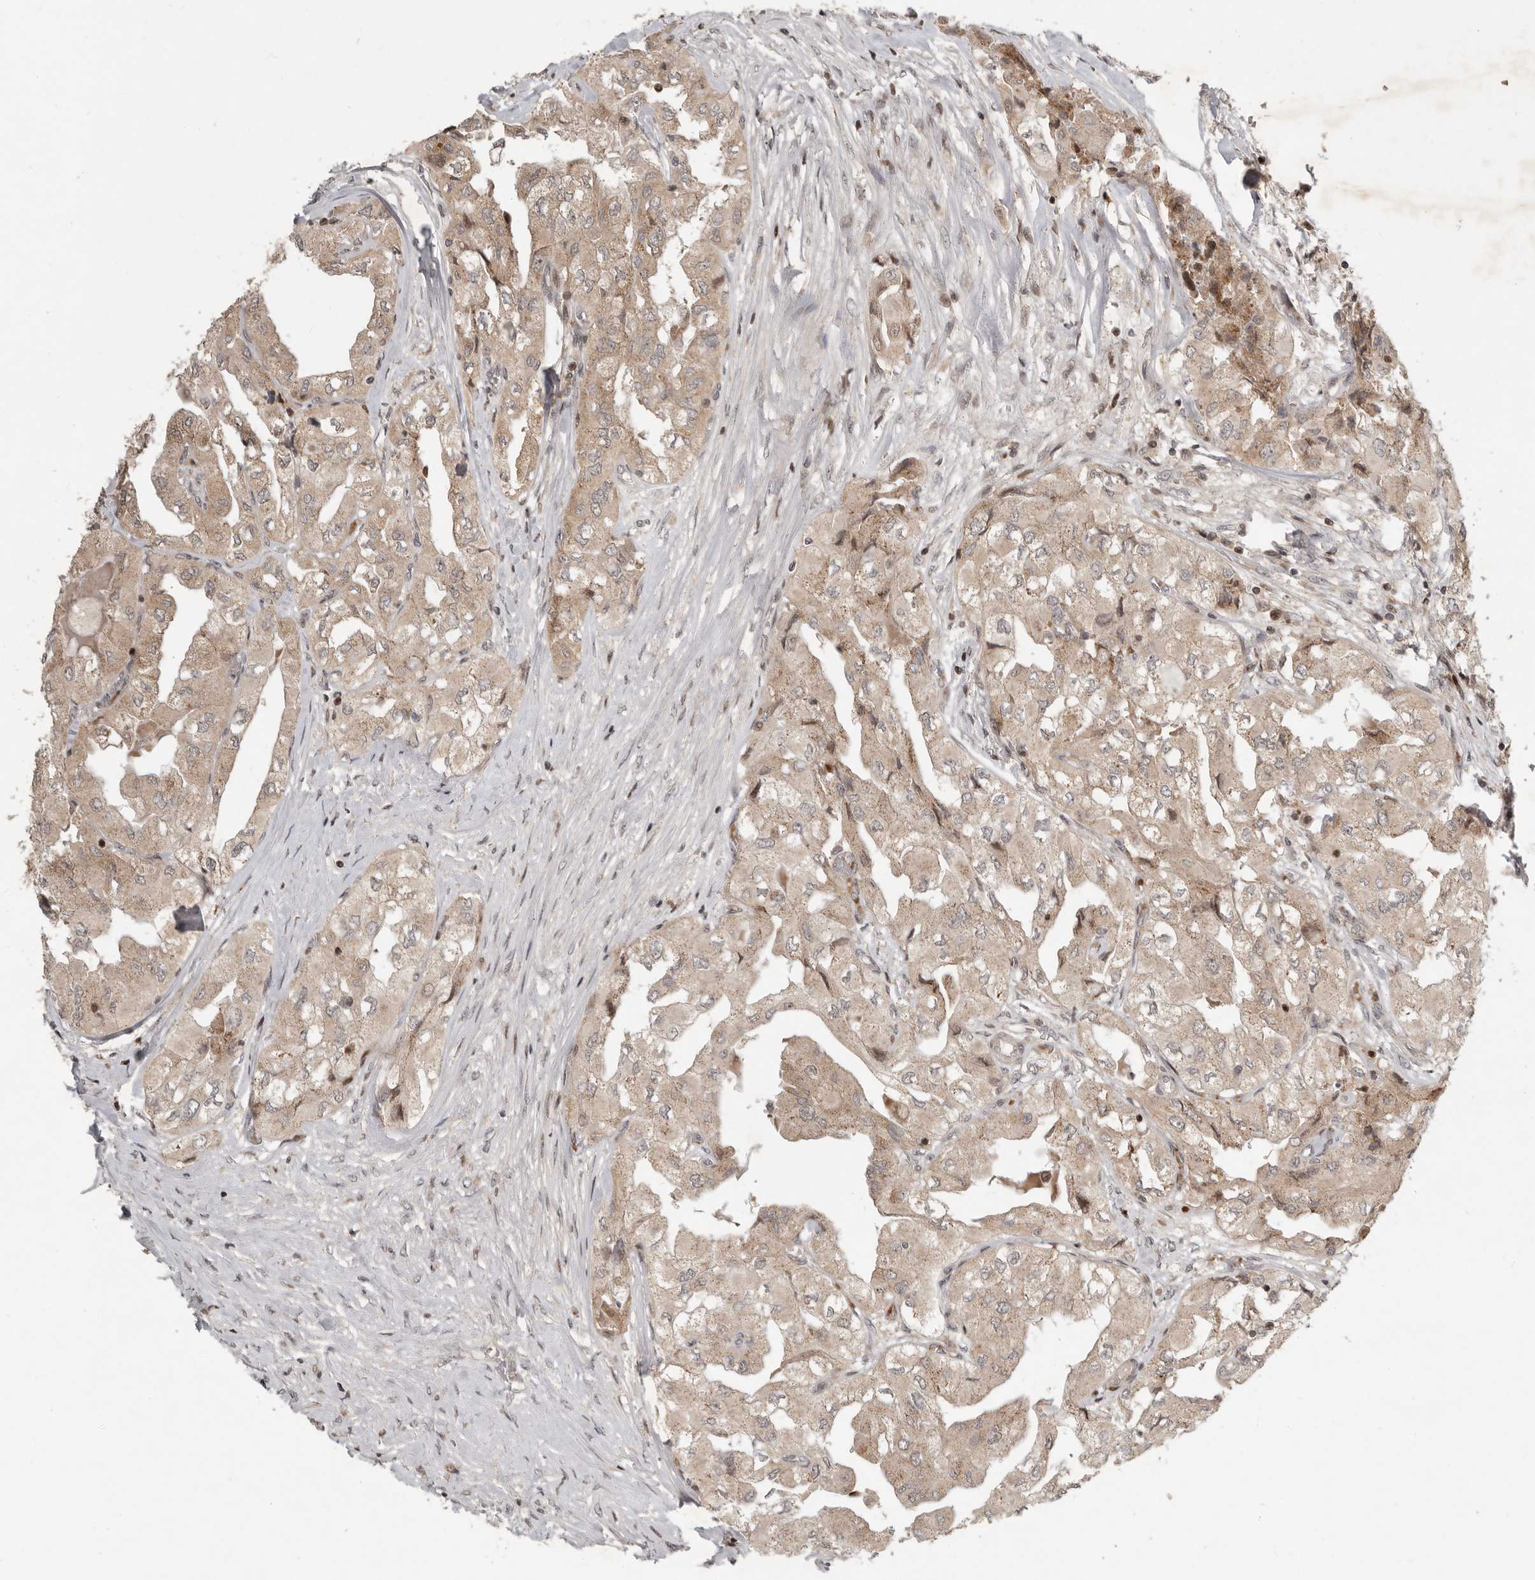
{"staining": {"intensity": "weak", "quantity": ">75%", "location": "cytoplasmic/membranous"}, "tissue": "thyroid cancer", "cell_type": "Tumor cells", "image_type": "cancer", "snomed": [{"axis": "morphology", "description": "Papillary adenocarcinoma, NOS"}, {"axis": "topography", "description": "Thyroid gland"}], "caption": "Immunohistochemical staining of thyroid cancer exhibits low levels of weak cytoplasmic/membranous protein expression in approximately >75% of tumor cells.", "gene": "RABIF", "patient": {"sex": "female", "age": 59}}